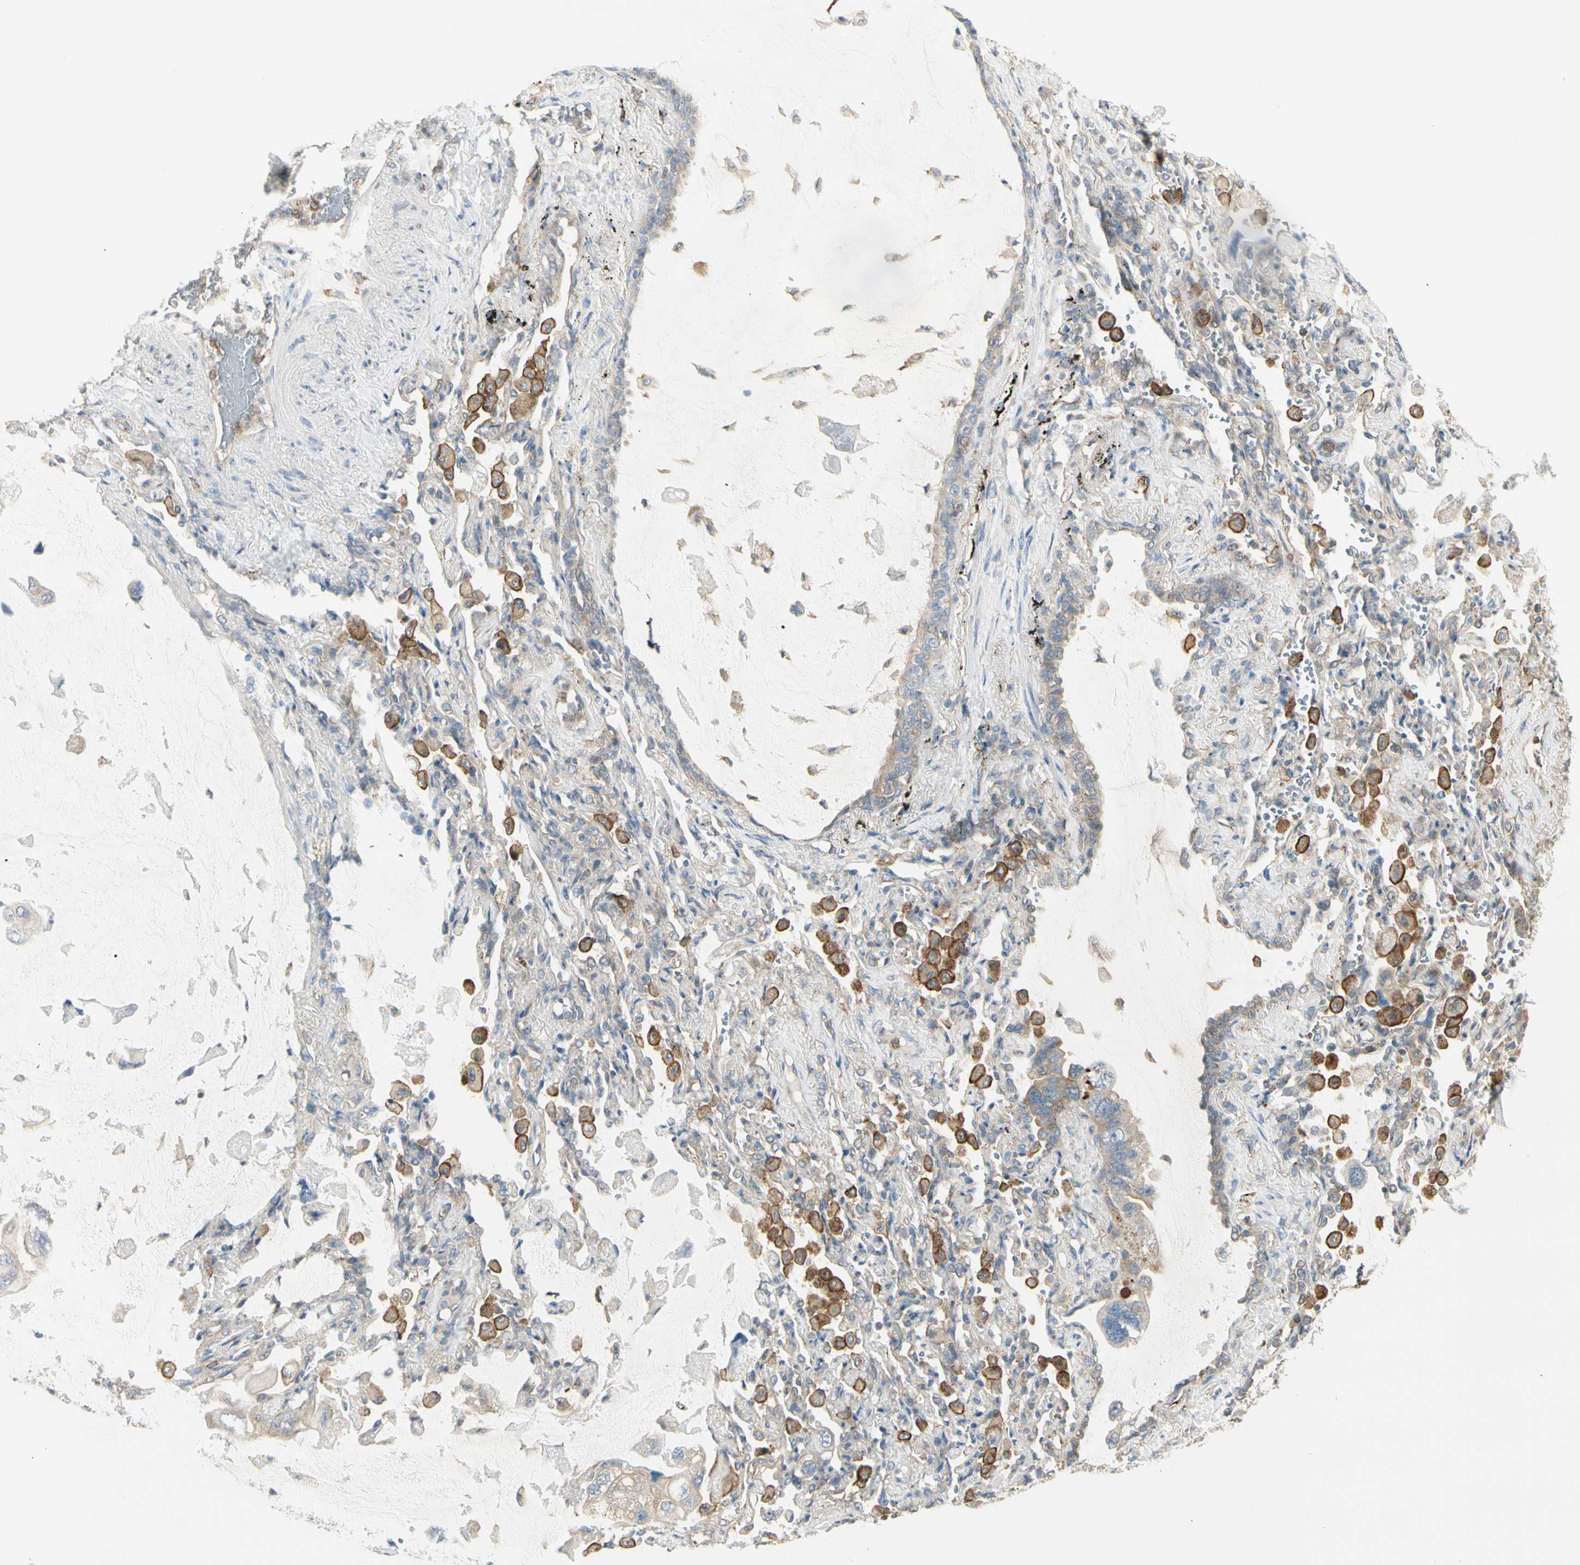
{"staining": {"intensity": "weak", "quantity": ">75%", "location": "cytoplasmic/membranous"}, "tissue": "lung cancer", "cell_type": "Tumor cells", "image_type": "cancer", "snomed": [{"axis": "morphology", "description": "Squamous cell carcinoma, NOS"}, {"axis": "topography", "description": "Lung"}], "caption": "A low amount of weak cytoplasmic/membranous expression is seen in approximately >75% of tumor cells in lung cancer tissue. (Stains: DAB in brown, nuclei in blue, Microscopy: brightfield microscopy at high magnification).", "gene": "AGFG1", "patient": {"sex": "female", "age": 73}}